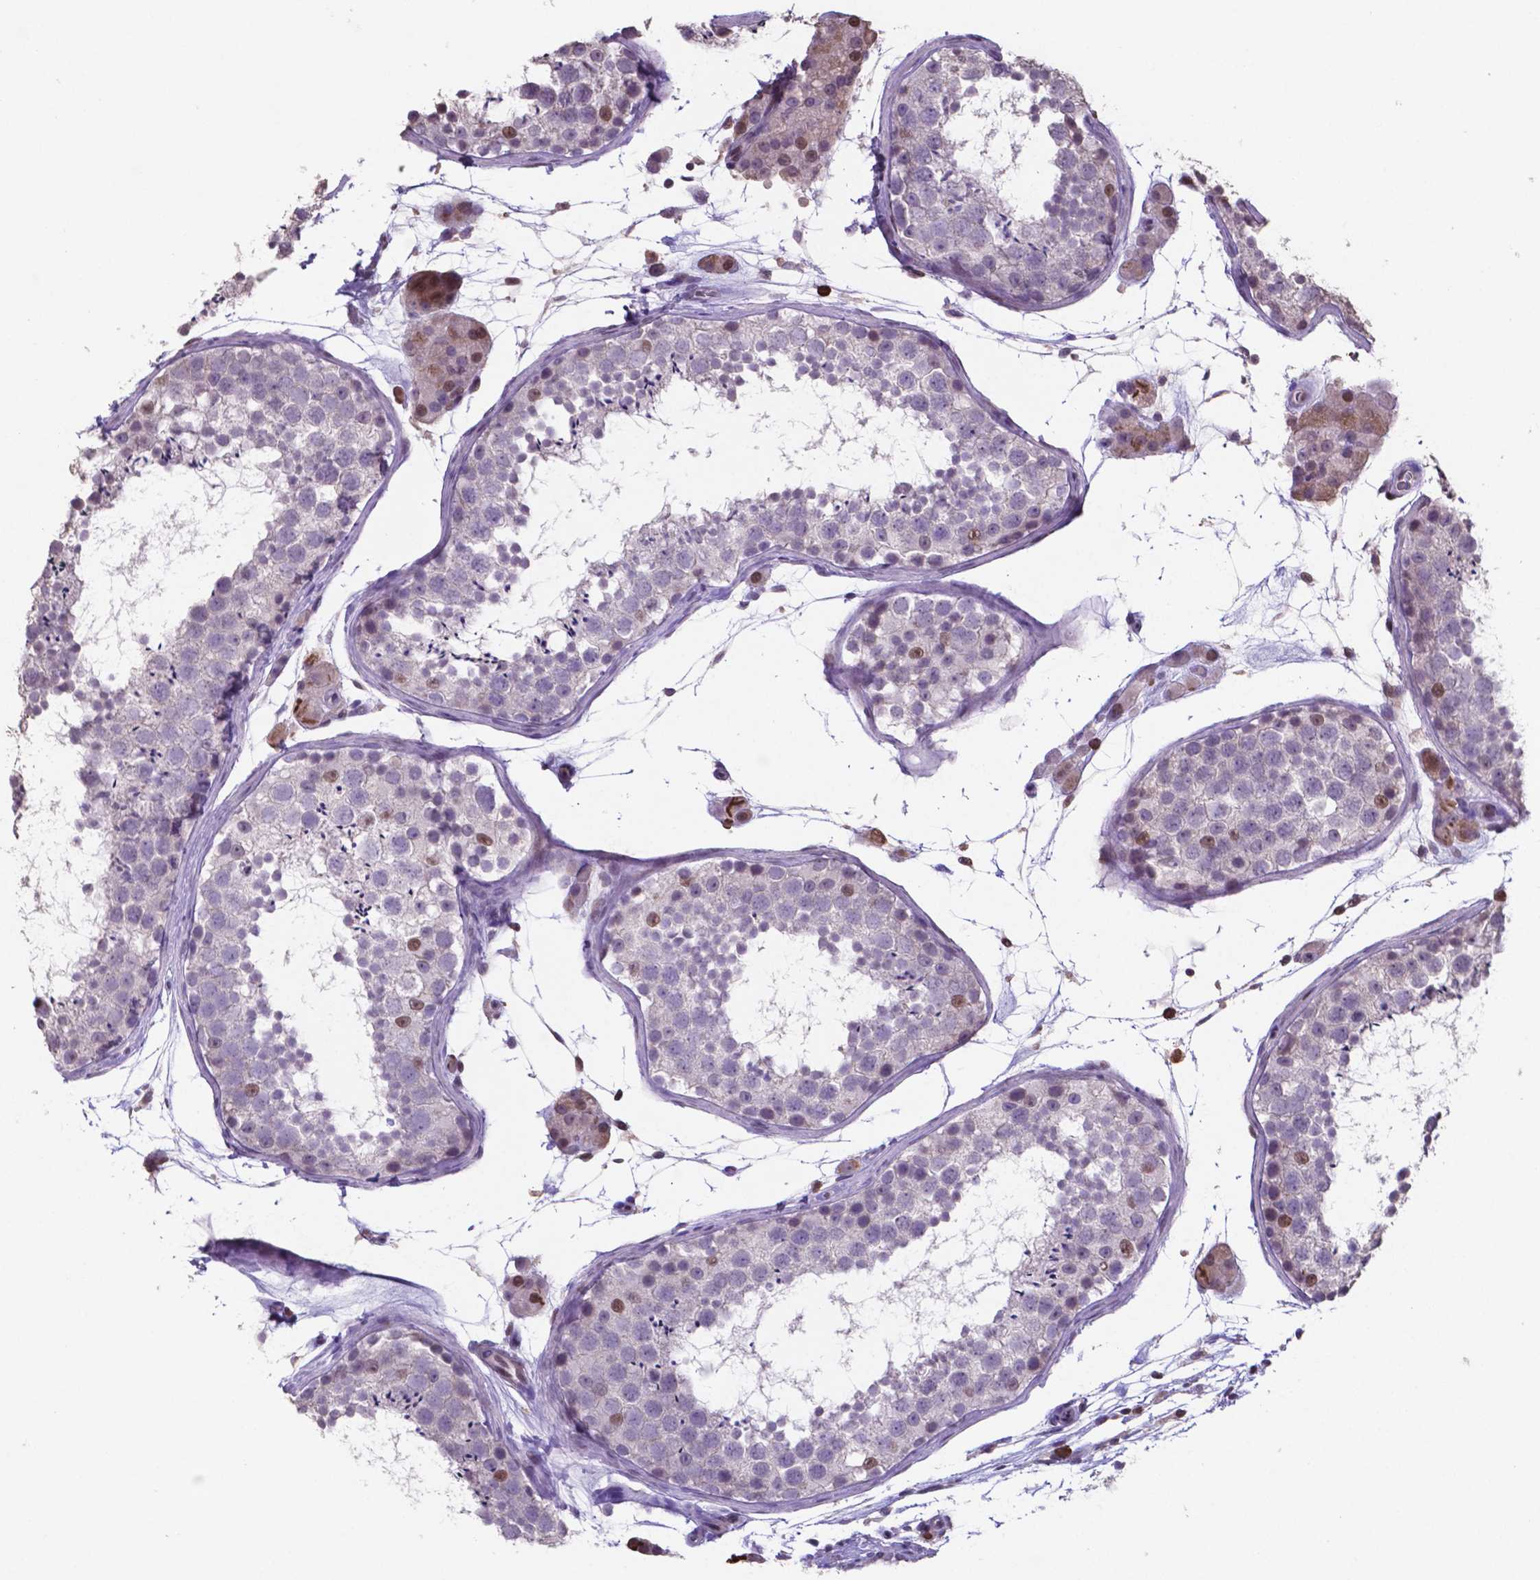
{"staining": {"intensity": "moderate", "quantity": "<25%", "location": "nuclear"}, "tissue": "testis", "cell_type": "Cells in seminiferous ducts", "image_type": "normal", "snomed": [{"axis": "morphology", "description": "Normal tissue, NOS"}, {"axis": "topography", "description": "Testis"}], "caption": "This micrograph exhibits immunohistochemistry staining of benign testis, with low moderate nuclear expression in about <25% of cells in seminiferous ducts.", "gene": "MLC1", "patient": {"sex": "male", "age": 41}}